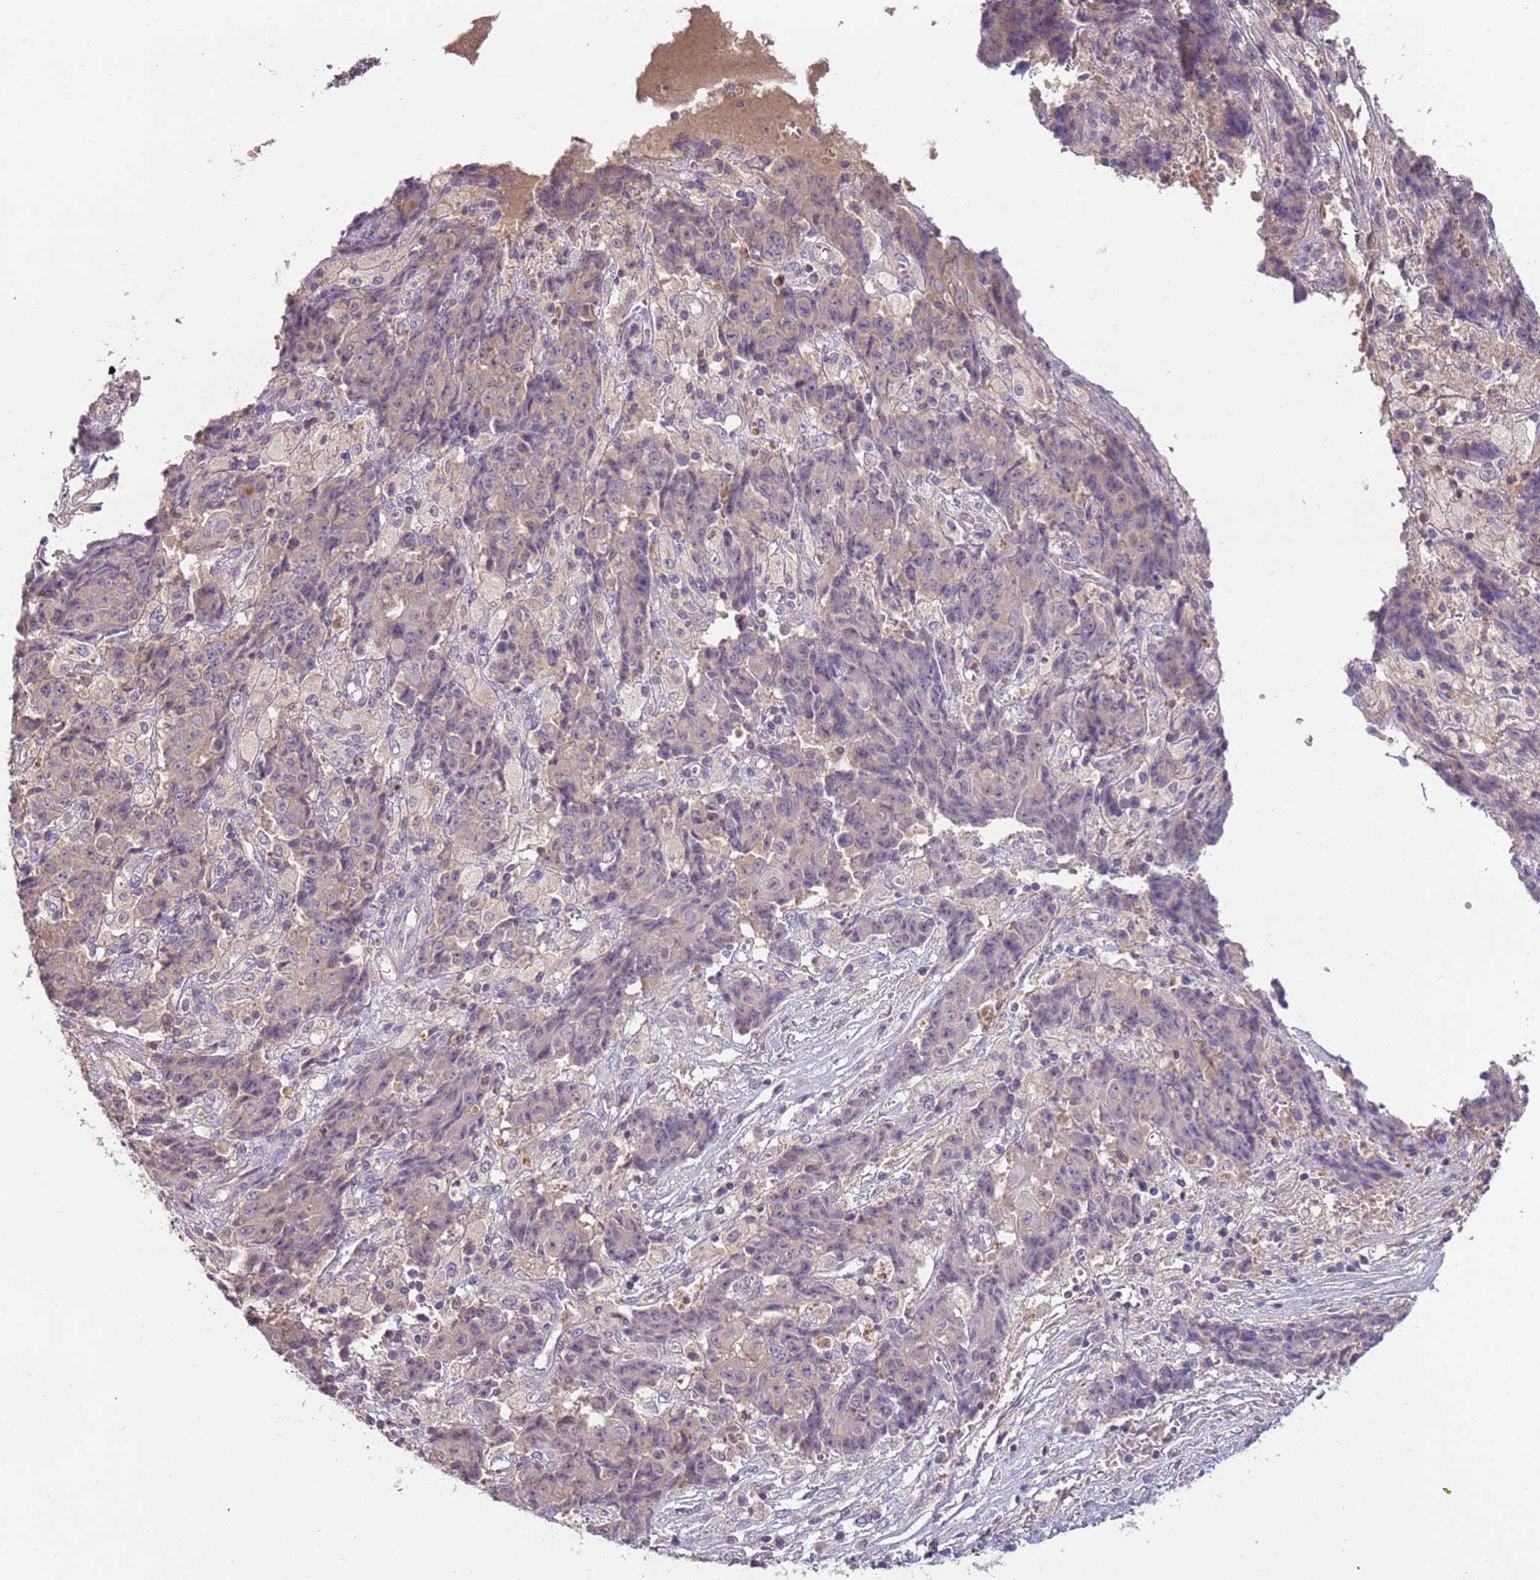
{"staining": {"intensity": "negative", "quantity": "none", "location": "none"}, "tissue": "ovarian cancer", "cell_type": "Tumor cells", "image_type": "cancer", "snomed": [{"axis": "morphology", "description": "Carcinoma, endometroid"}, {"axis": "topography", "description": "Ovary"}], "caption": "DAB (3,3'-diaminobenzidine) immunohistochemical staining of human ovarian endometroid carcinoma demonstrates no significant staining in tumor cells. Nuclei are stained in blue.", "gene": "ARHGAP5", "patient": {"sex": "female", "age": 42}}